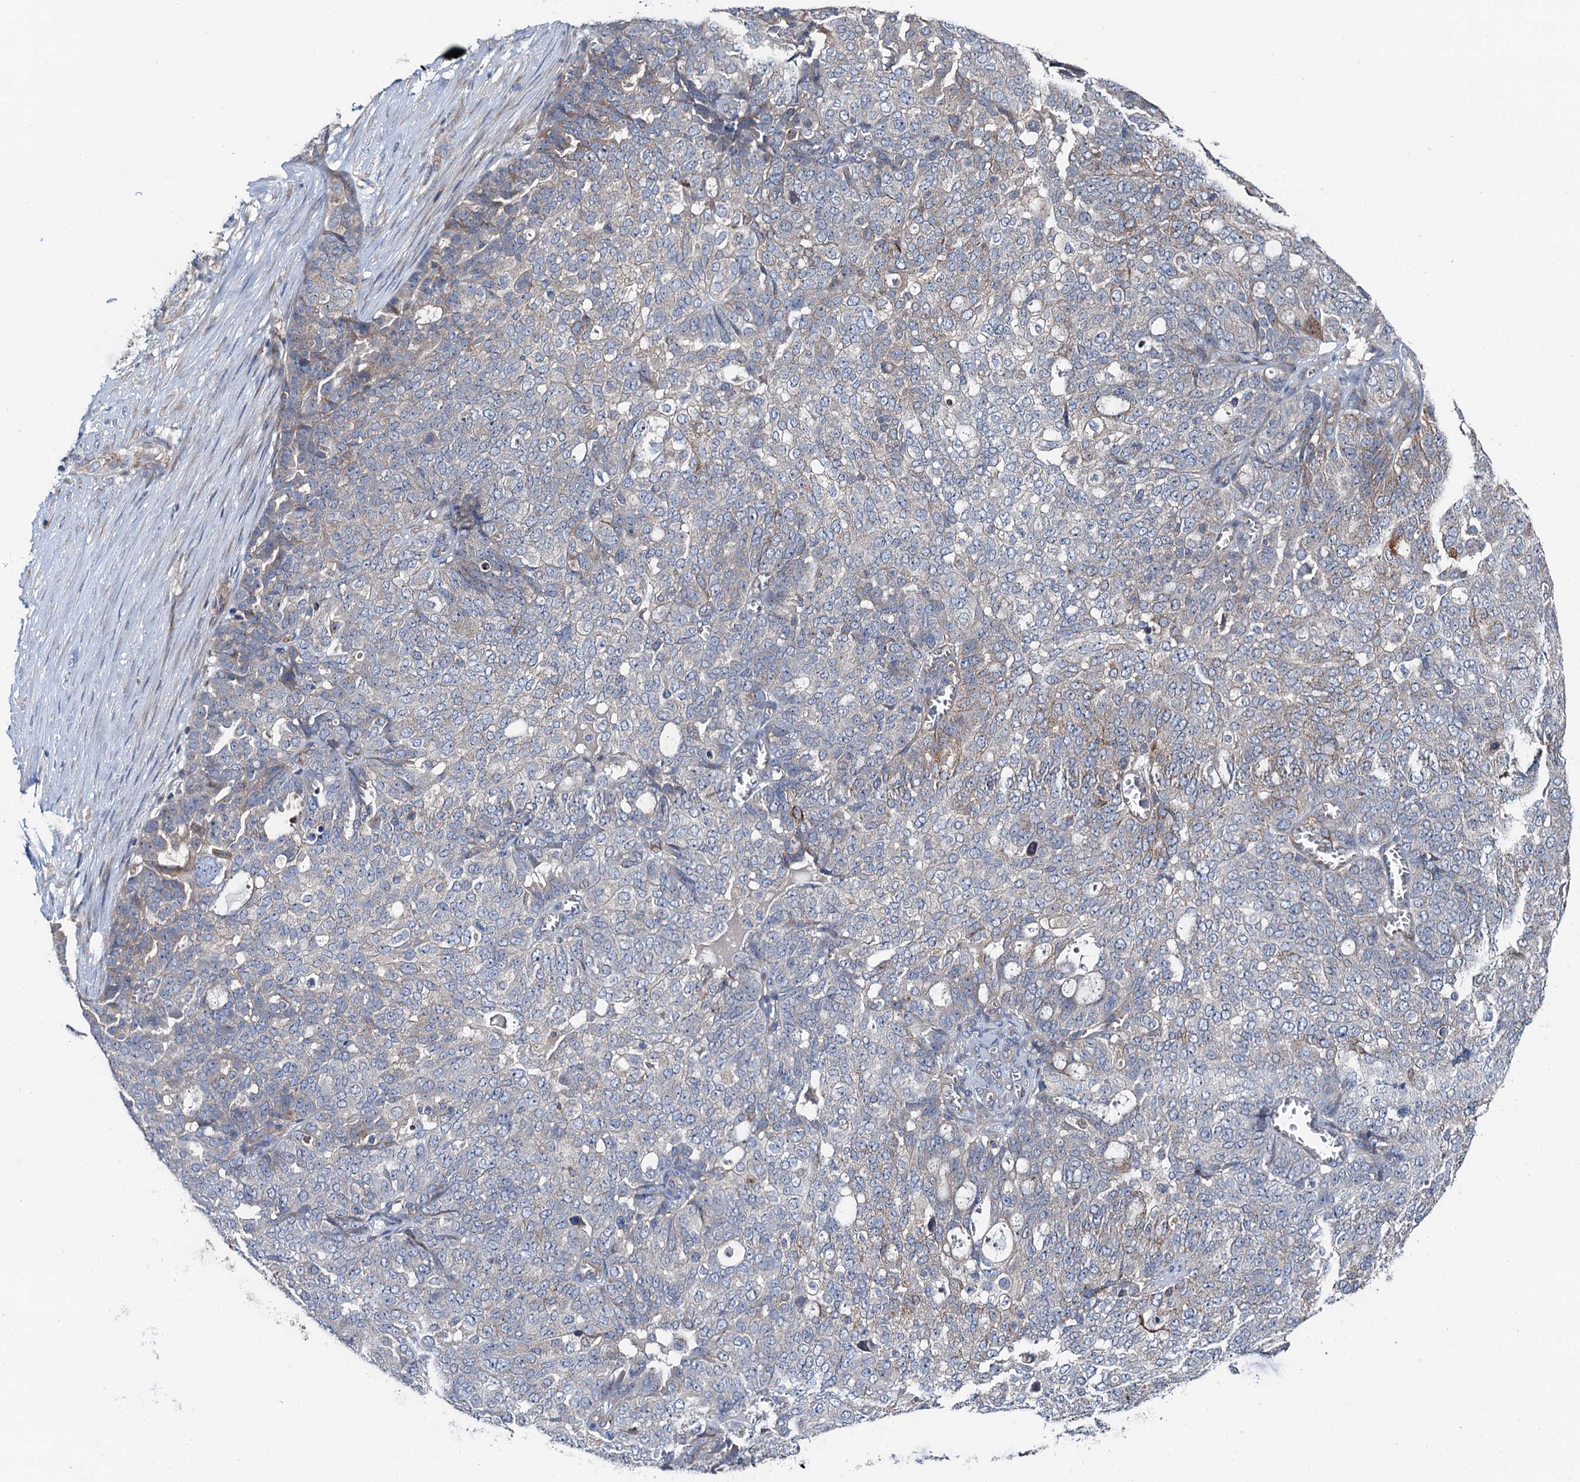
{"staining": {"intensity": "negative", "quantity": "none", "location": "none"}, "tissue": "ovarian cancer", "cell_type": "Tumor cells", "image_type": "cancer", "snomed": [{"axis": "morphology", "description": "Cystadenocarcinoma, serous, NOS"}, {"axis": "topography", "description": "Soft tissue"}, {"axis": "topography", "description": "Ovary"}], "caption": "Image shows no significant protein staining in tumor cells of ovarian cancer (serous cystadenocarcinoma).", "gene": "ANKRD26", "patient": {"sex": "female", "age": 57}}